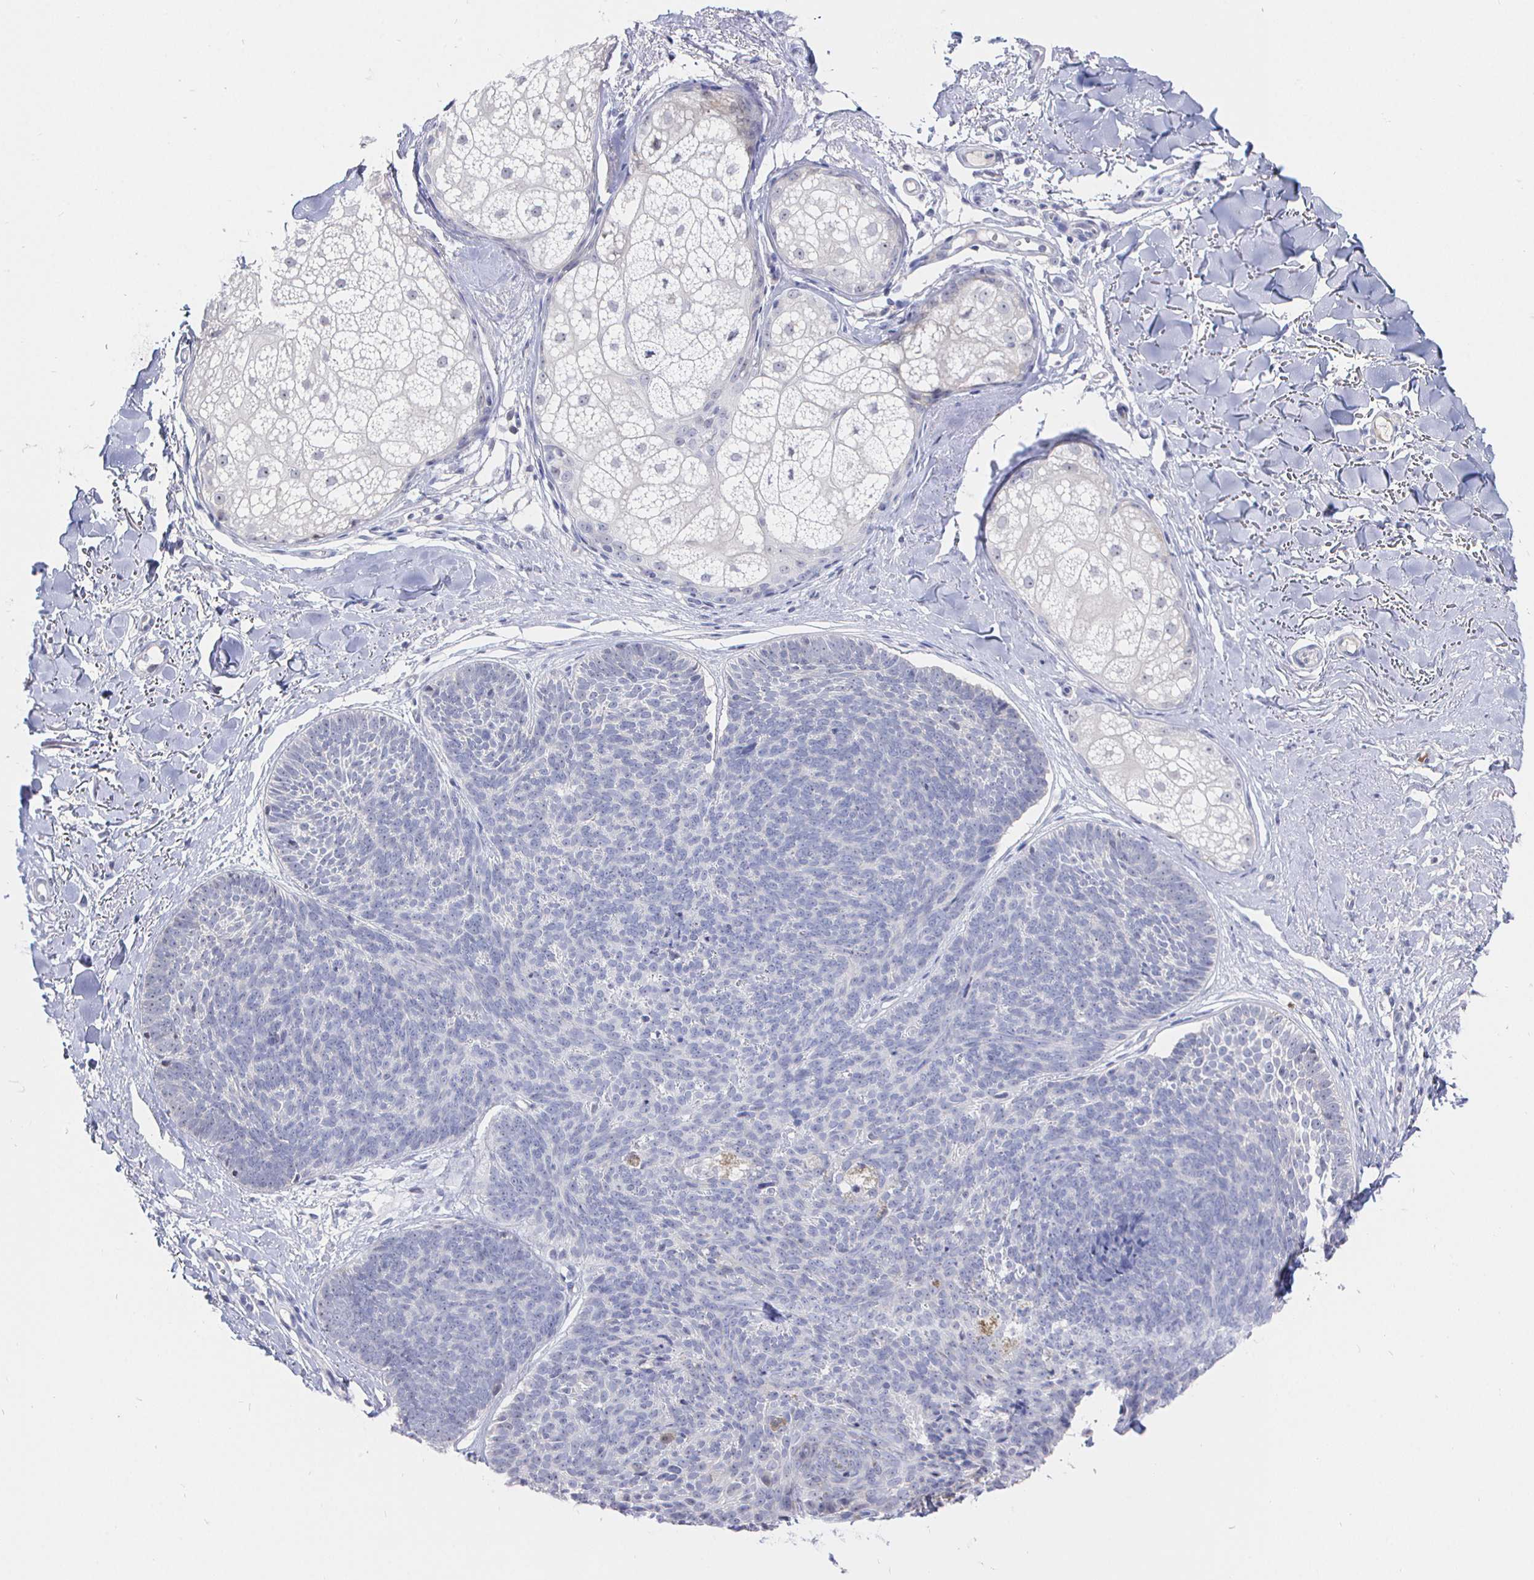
{"staining": {"intensity": "negative", "quantity": "none", "location": "none"}, "tissue": "skin cancer", "cell_type": "Tumor cells", "image_type": "cancer", "snomed": [{"axis": "morphology", "description": "Basal cell carcinoma"}, {"axis": "topography", "description": "Skin"}, {"axis": "topography", "description": "Skin of neck"}, {"axis": "topography", "description": "Skin of shoulder"}, {"axis": "topography", "description": "Skin of back"}], "caption": "Protein analysis of skin basal cell carcinoma demonstrates no significant positivity in tumor cells.", "gene": "LRRC23", "patient": {"sex": "male", "age": 80}}